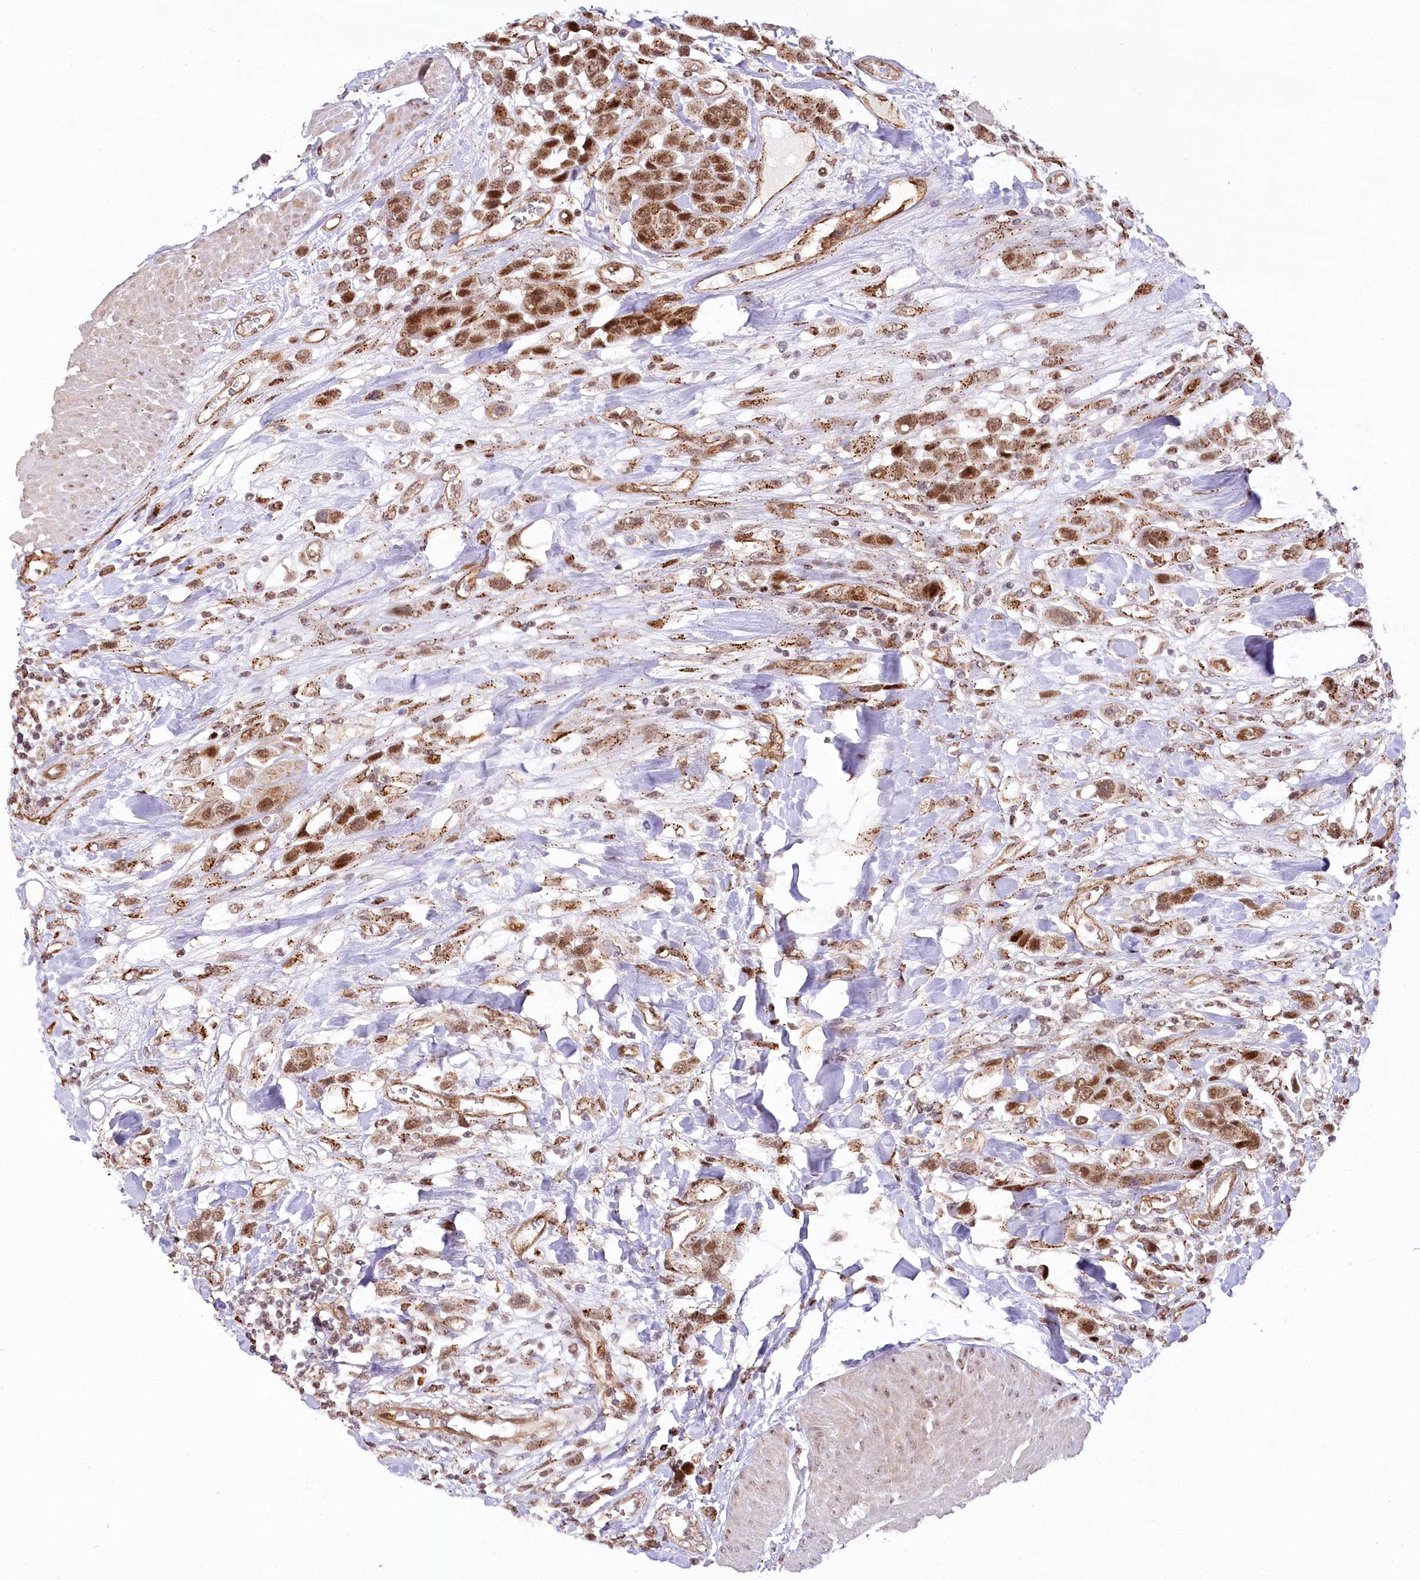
{"staining": {"intensity": "moderate", "quantity": ">75%", "location": "cytoplasmic/membranous,nuclear"}, "tissue": "urothelial cancer", "cell_type": "Tumor cells", "image_type": "cancer", "snomed": [{"axis": "morphology", "description": "Urothelial carcinoma, High grade"}, {"axis": "topography", "description": "Urinary bladder"}], "caption": "Protein staining displays moderate cytoplasmic/membranous and nuclear staining in about >75% of tumor cells in urothelial carcinoma (high-grade). (DAB IHC with brightfield microscopy, high magnification).", "gene": "COPG1", "patient": {"sex": "male", "age": 50}}